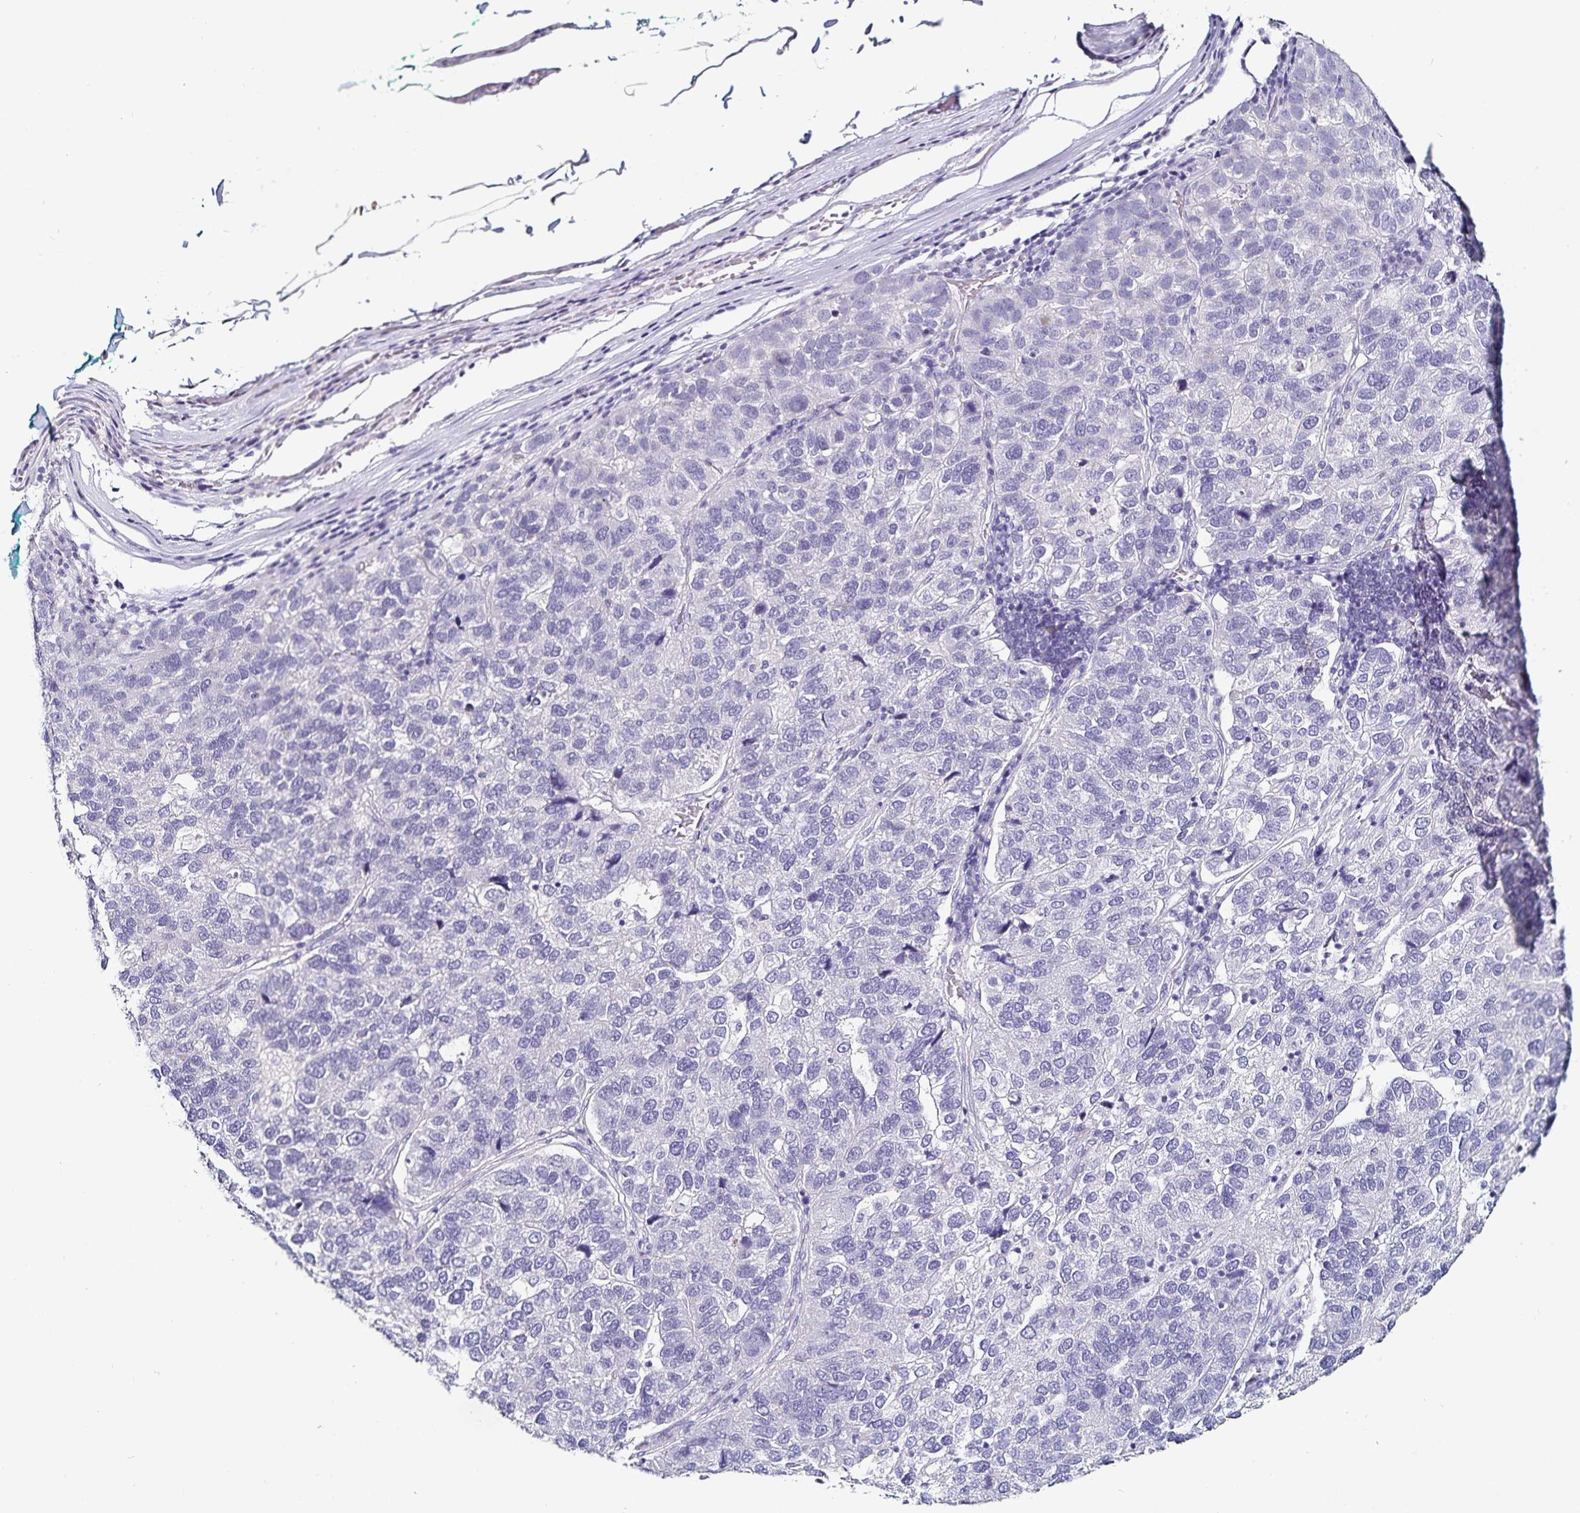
{"staining": {"intensity": "negative", "quantity": "none", "location": "none"}, "tissue": "pancreatic cancer", "cell_type": "Tumor cells", "image_type": "cancer", "snomed": [{"axis": "morphology", "description": "Adenocarcinoma, NOS"}, {"axis": "topography", "description": "Pancreas"}], "caption": "IHC micrograph of neoplastic tissue: human pancreatic cancer (adenocarcinoma) stained with DAB (3,3'-diaminobenzidine) demonstrates no significant protein expression in tumor cells.", "gene": "TSPAN7", "patient": {"sex": "female", "age": 61}}